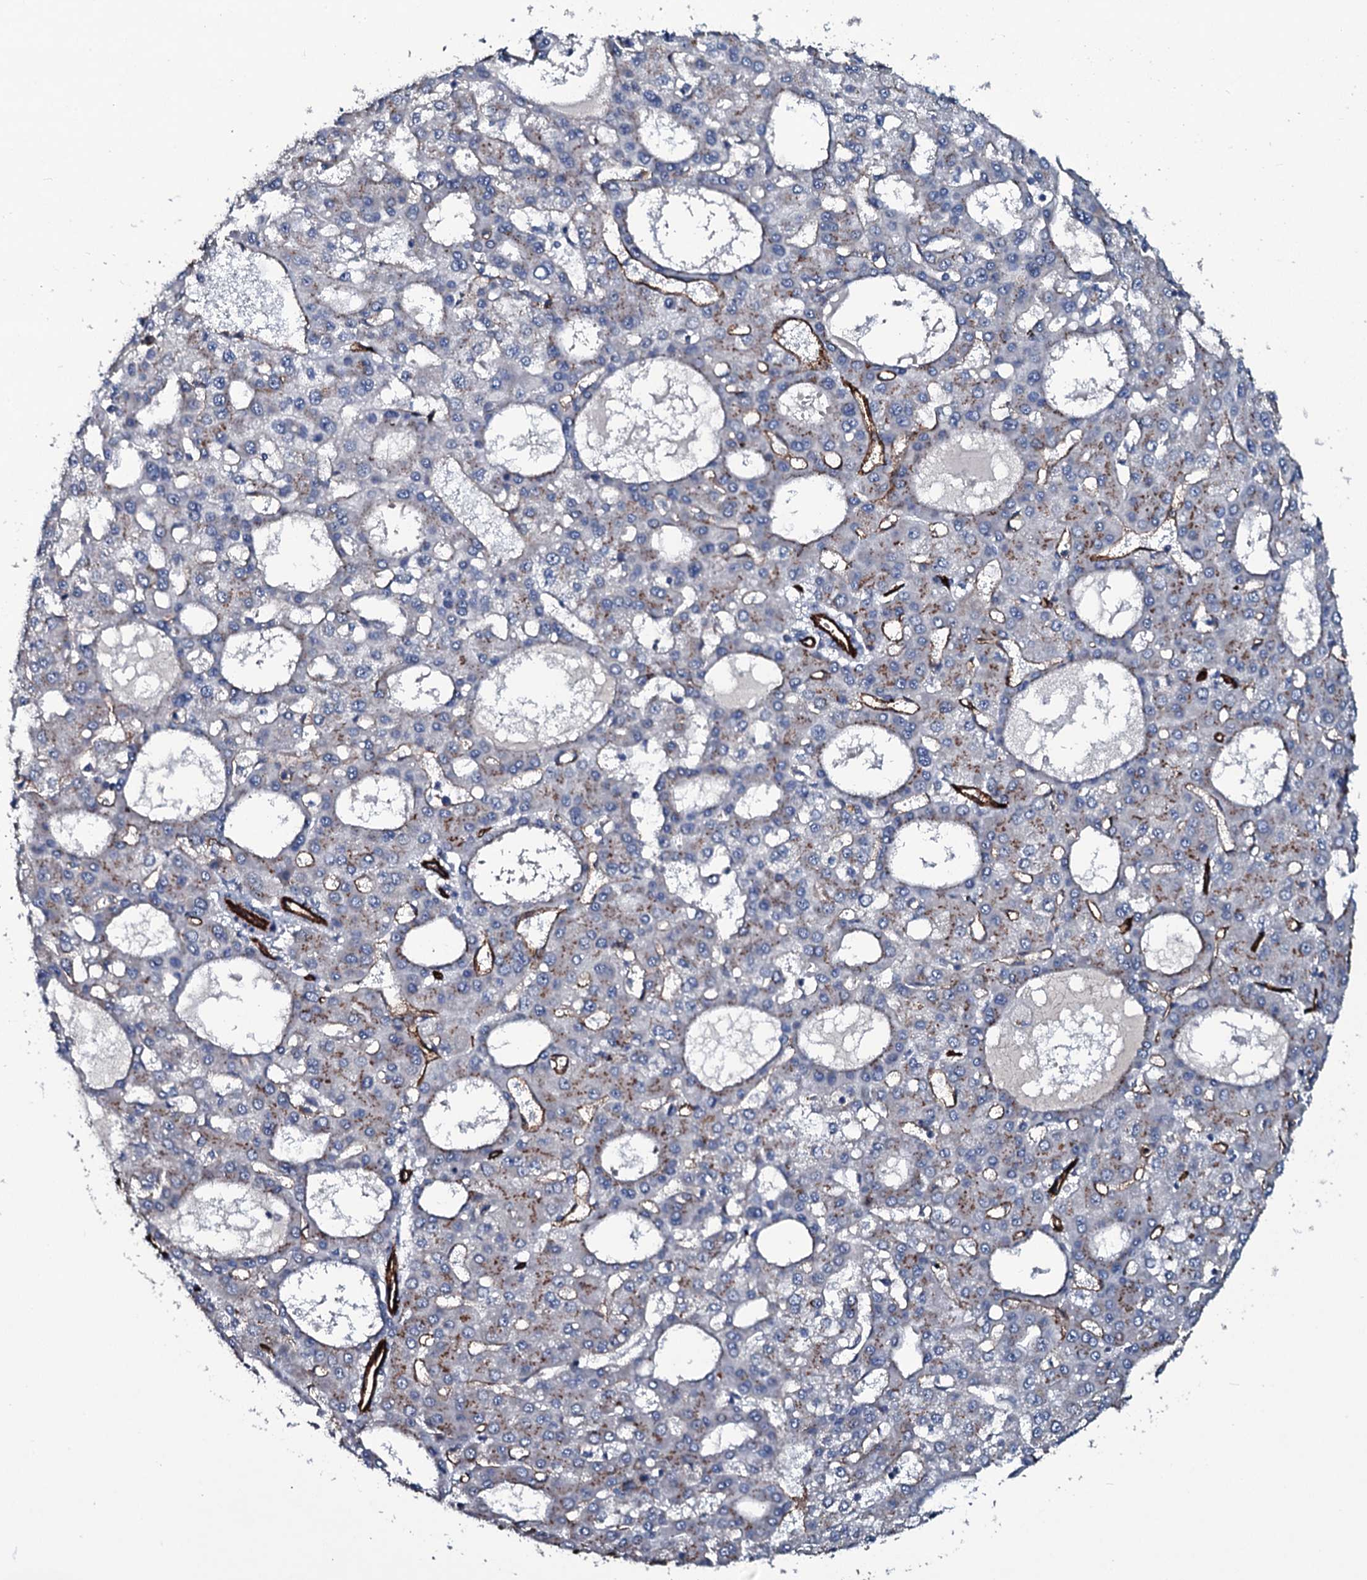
{"staining": {"intensity": "weak", "quantity": "25%-75%", "location": "cytoplasmic/membranous"}, "tissue": "liver cancer", "cell_type": "Tumor cells", "image_type": "cancer", "snomed": [{"axis": "morphology", "description": "Carcinoma, Hepatocellular, NOS"}, {"axis": "topography", "description": "Liver"}], "caption": "DAB (3,3'-diaminobenzidine) immunohistochemical staining of human liver cancer (hepatocellular carcinoma) exhibits weak cytoplasmic/membranous protein positivity in about 25%-75% of tumor cells.", "gene": "CLEC14A", "patient": {"sex": "male", "age": 47}}